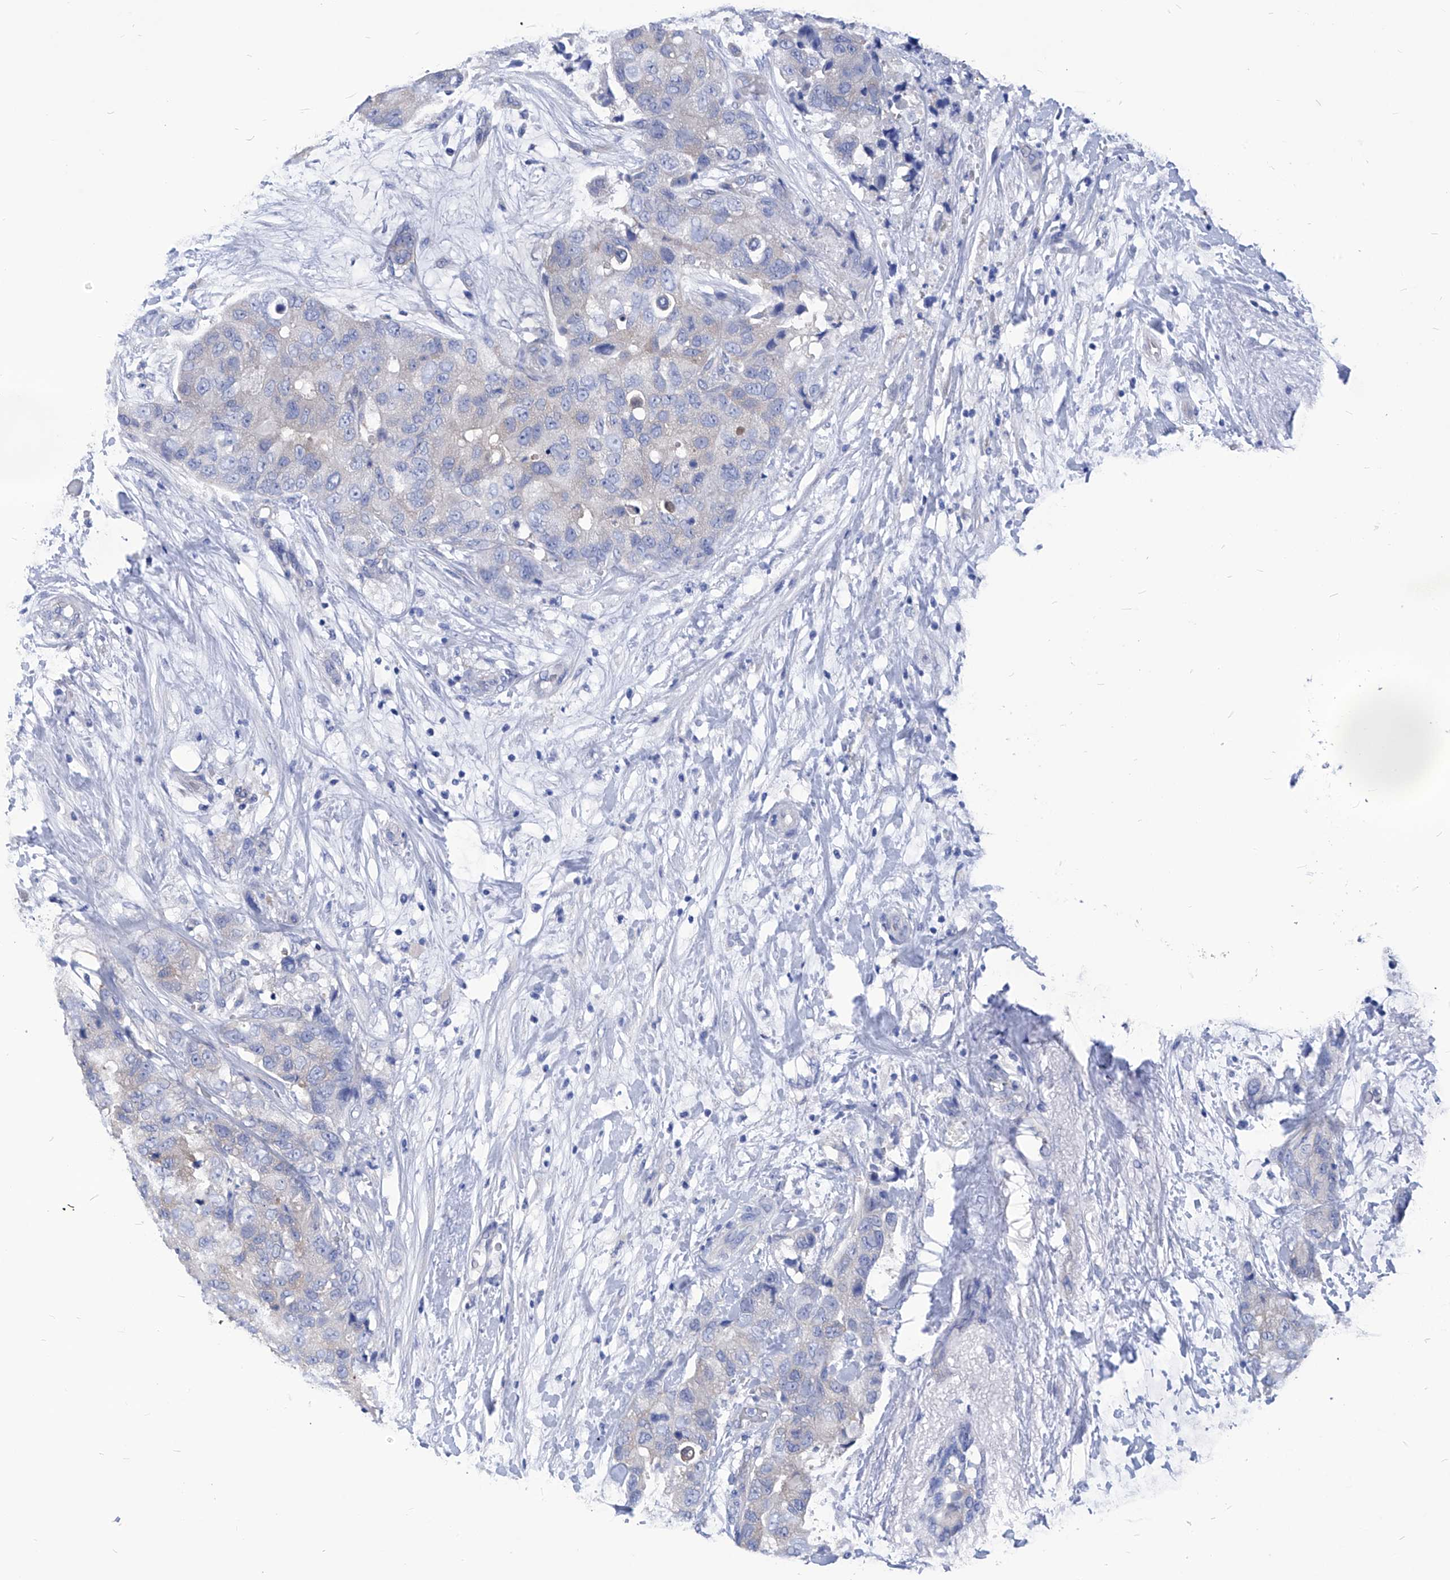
{"staining": {"intensity": "negative", "quantity": "none", "location": "none"}, "tissue": "breast cancer", "cell_type": "Tumor cells", "image_type": "cancer", "snomed": [{"axis": "morphology", "description": "Duct carcinoma"}, {"axis": "topography", "description": "Breast"}], "caption": "Tumor cells are negative for protein expression in human breast cancer.", "gene": "XPNPEP1", "patient": {"sex": "female", "age": 62}}